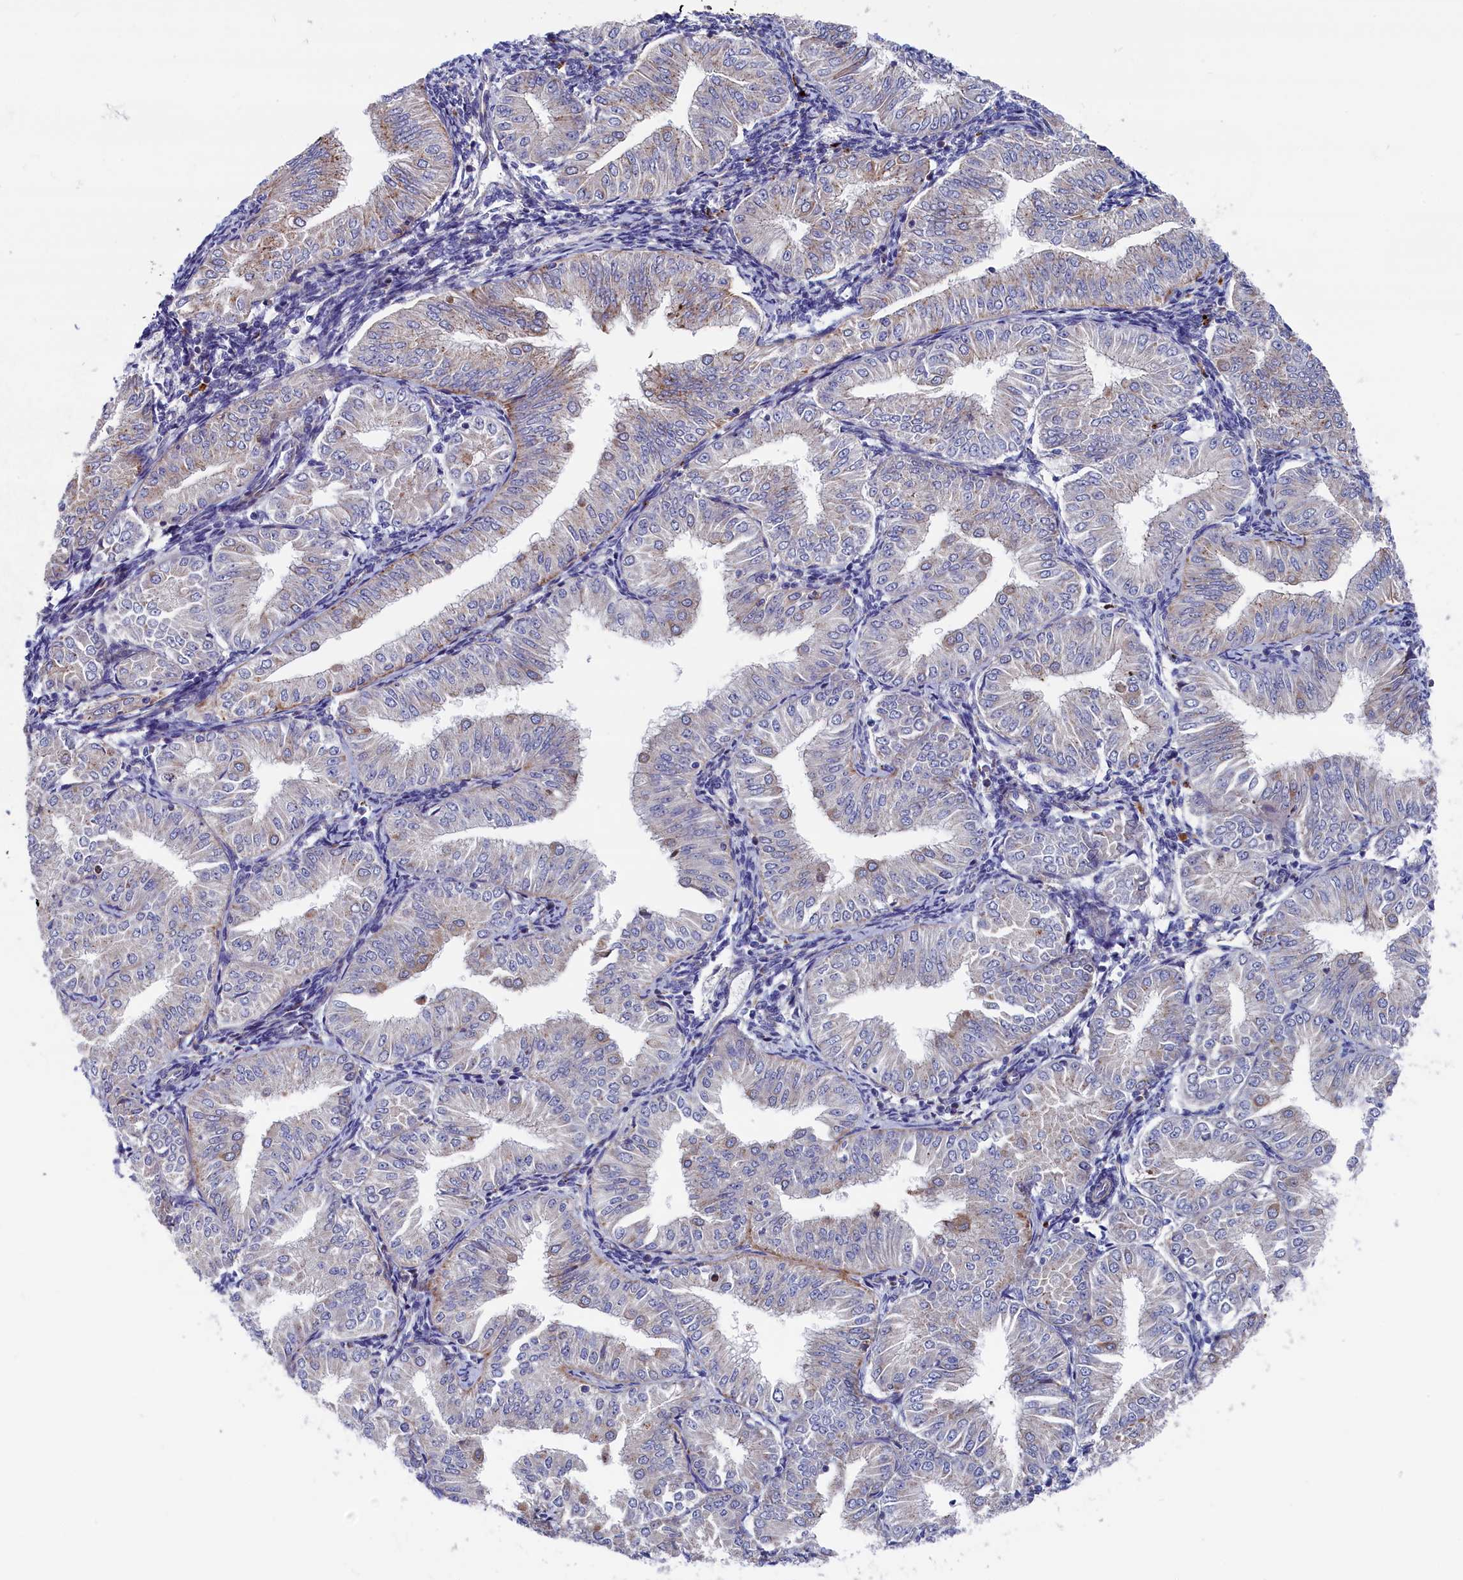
{"staining": {"intensity": "weak", "quantity": "<25%", "location": "cytoplasmic/membranous"}, "tissue": "endometrial cancer", "cell_type": "Tumor cells", "image_type": "cancer", "snomed": [{"axis": "morphology", "description": "Normal tissue, NOS"}, {"axis": "morphology", "description": "Adenocarcinoma, NOS"}, {"axis": "topography", "description": "Endometrium"}], "caption": "Human endometrial adenocarcinoma stained for a protein using IHC displays no positivity in tumor cells.", "gene": "NUDT7", "patient": {"sex": "female", "age": 53}}